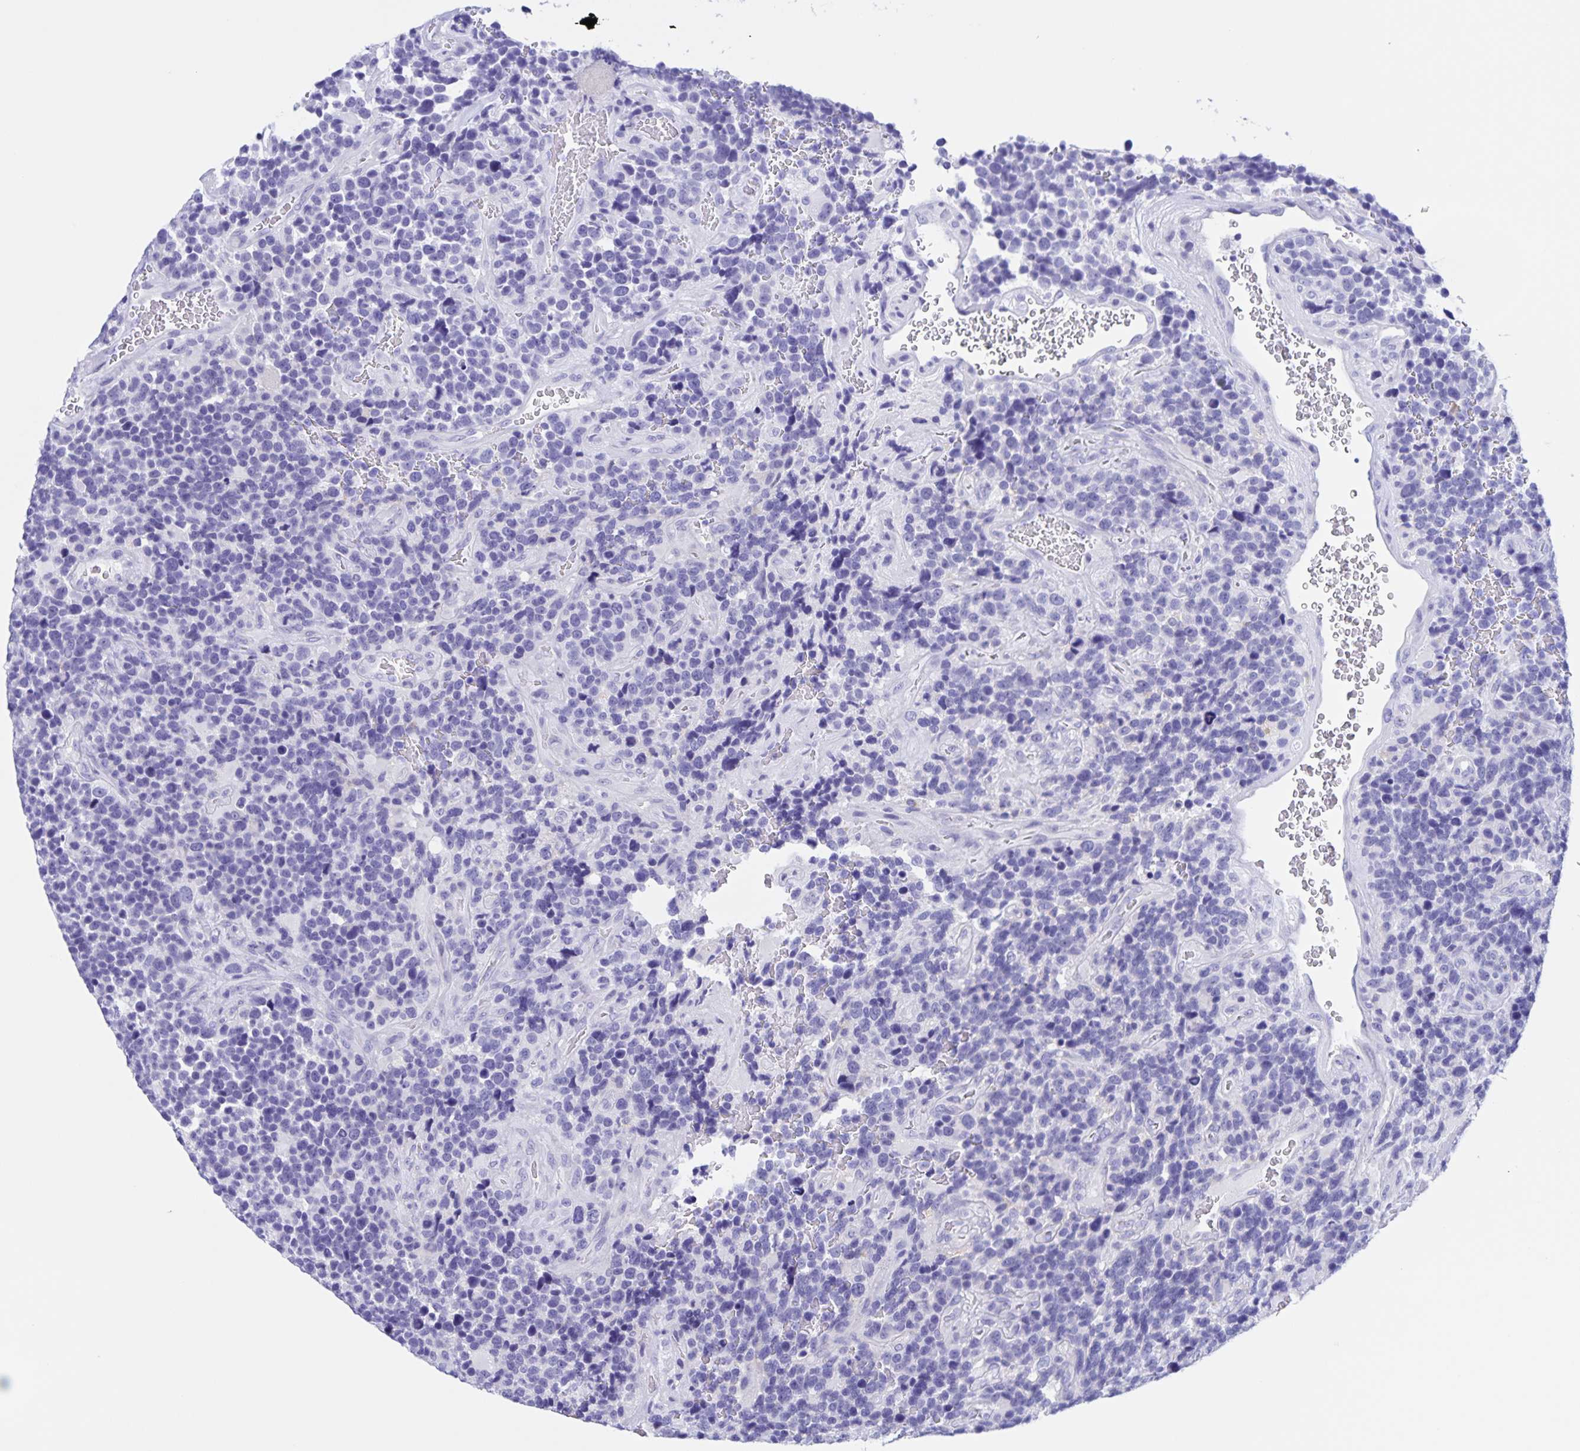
{"staining": {"intensity": "negative", "quantity": "none", "location": "none"}, "tissue": "glioma", "cell_type": "Tumor cells", "image_type": "cancer", "snomed": [{"axis": "morphology", "description": "Glioma, malignant, High grade"}, {"axis": "topography", "description": "Brain"}], "caption": "Micrograph shows no protein positivity in tumor cells of glioma tissue.", "gene": "TGIF2LX", "patient": {"sex": "male", "age": 33}}